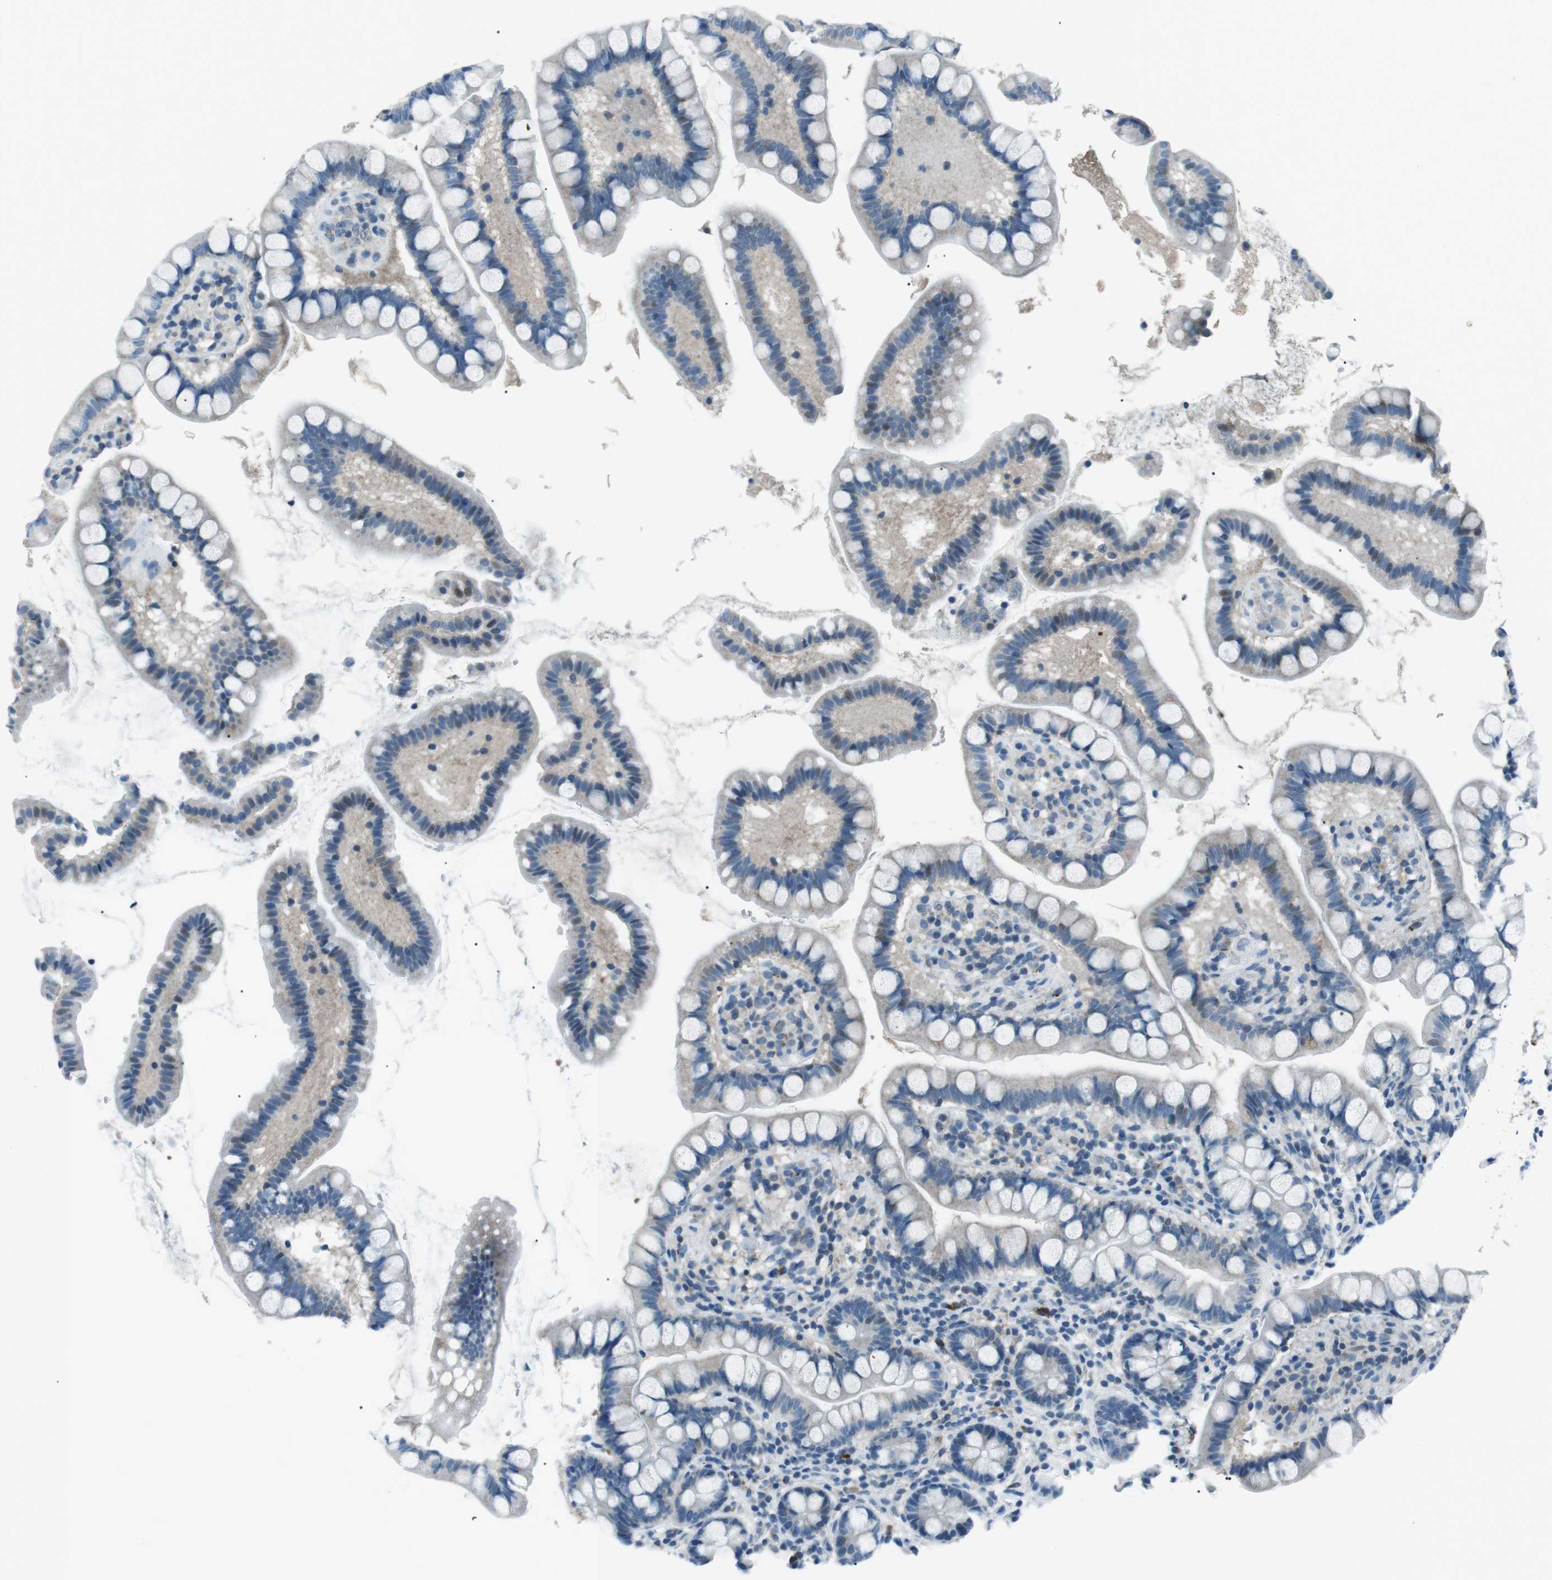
{"staining": {"intensity": "negative", "quantity": "none", "location": "none"}, "tissue": "small intestine", "cell_type": "Glandular cells", "image_type": "normal", "snomed": [{"axis": "morphology", "description": "Normal tissue, NOS"}, {"axis": "topography", "description": "Small intestine"}], "caption": "A micrograph of human small intestine is negative for staining in glandular cells. Nuclei are stained in blue.", "gene": "ST6GAL1", "patient": {"sex": "female", "age": 84}}